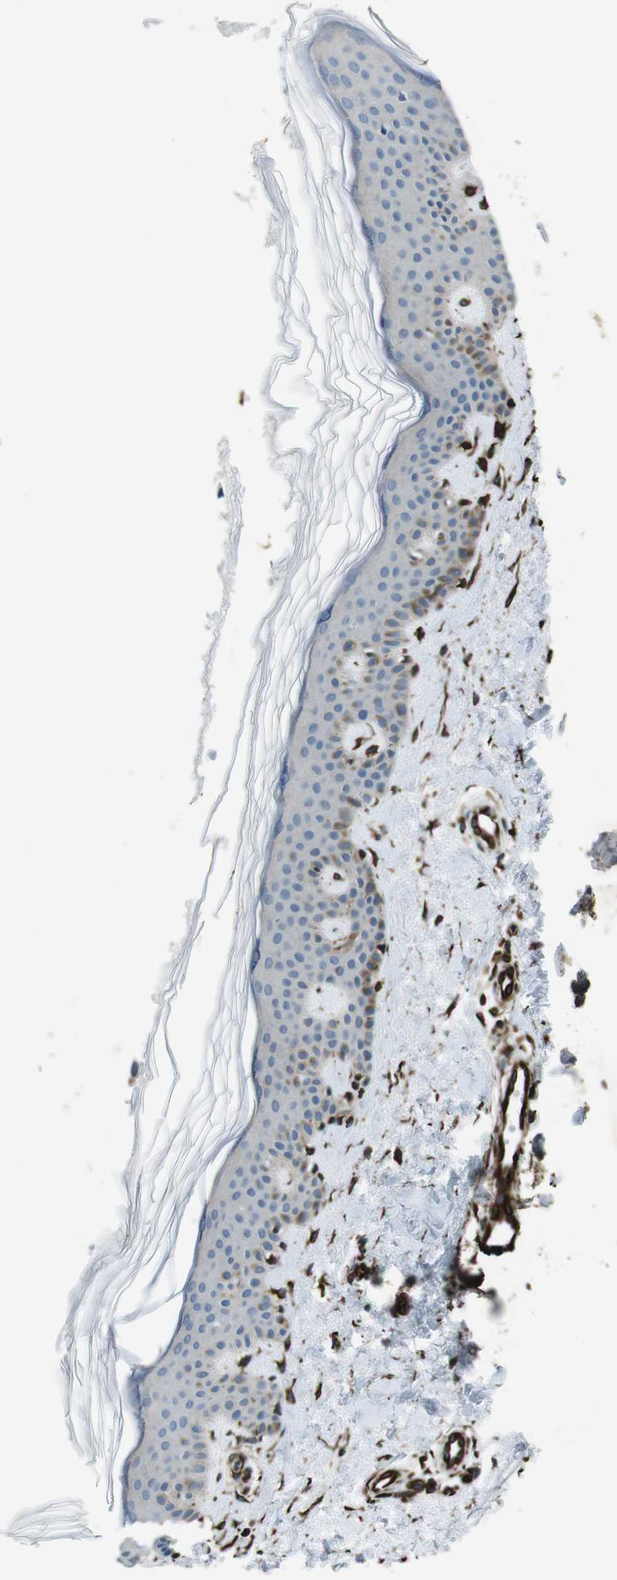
{"staining": {"intensity": "strong", "quantity": ">75%", "location": "cytoplasmic/membranous"}, "tissue": "skin", "cell_type": "Fibroblasts", "image_type": "normal", "snomed": [{"axis": "morphology", "description": "Normal tissue, NOS"}, {"axis": "topography", "description": "Skin"}], "caption": "Strong cytoplasmic/membranous staining is appreciated in approximately >75% of fibroblasts in unremarkable skin. (Brightfield microscopy of DAB IHC at high magnification).", "gene": "LRRC49", "patient": {"sex": "male", "age": 67}}